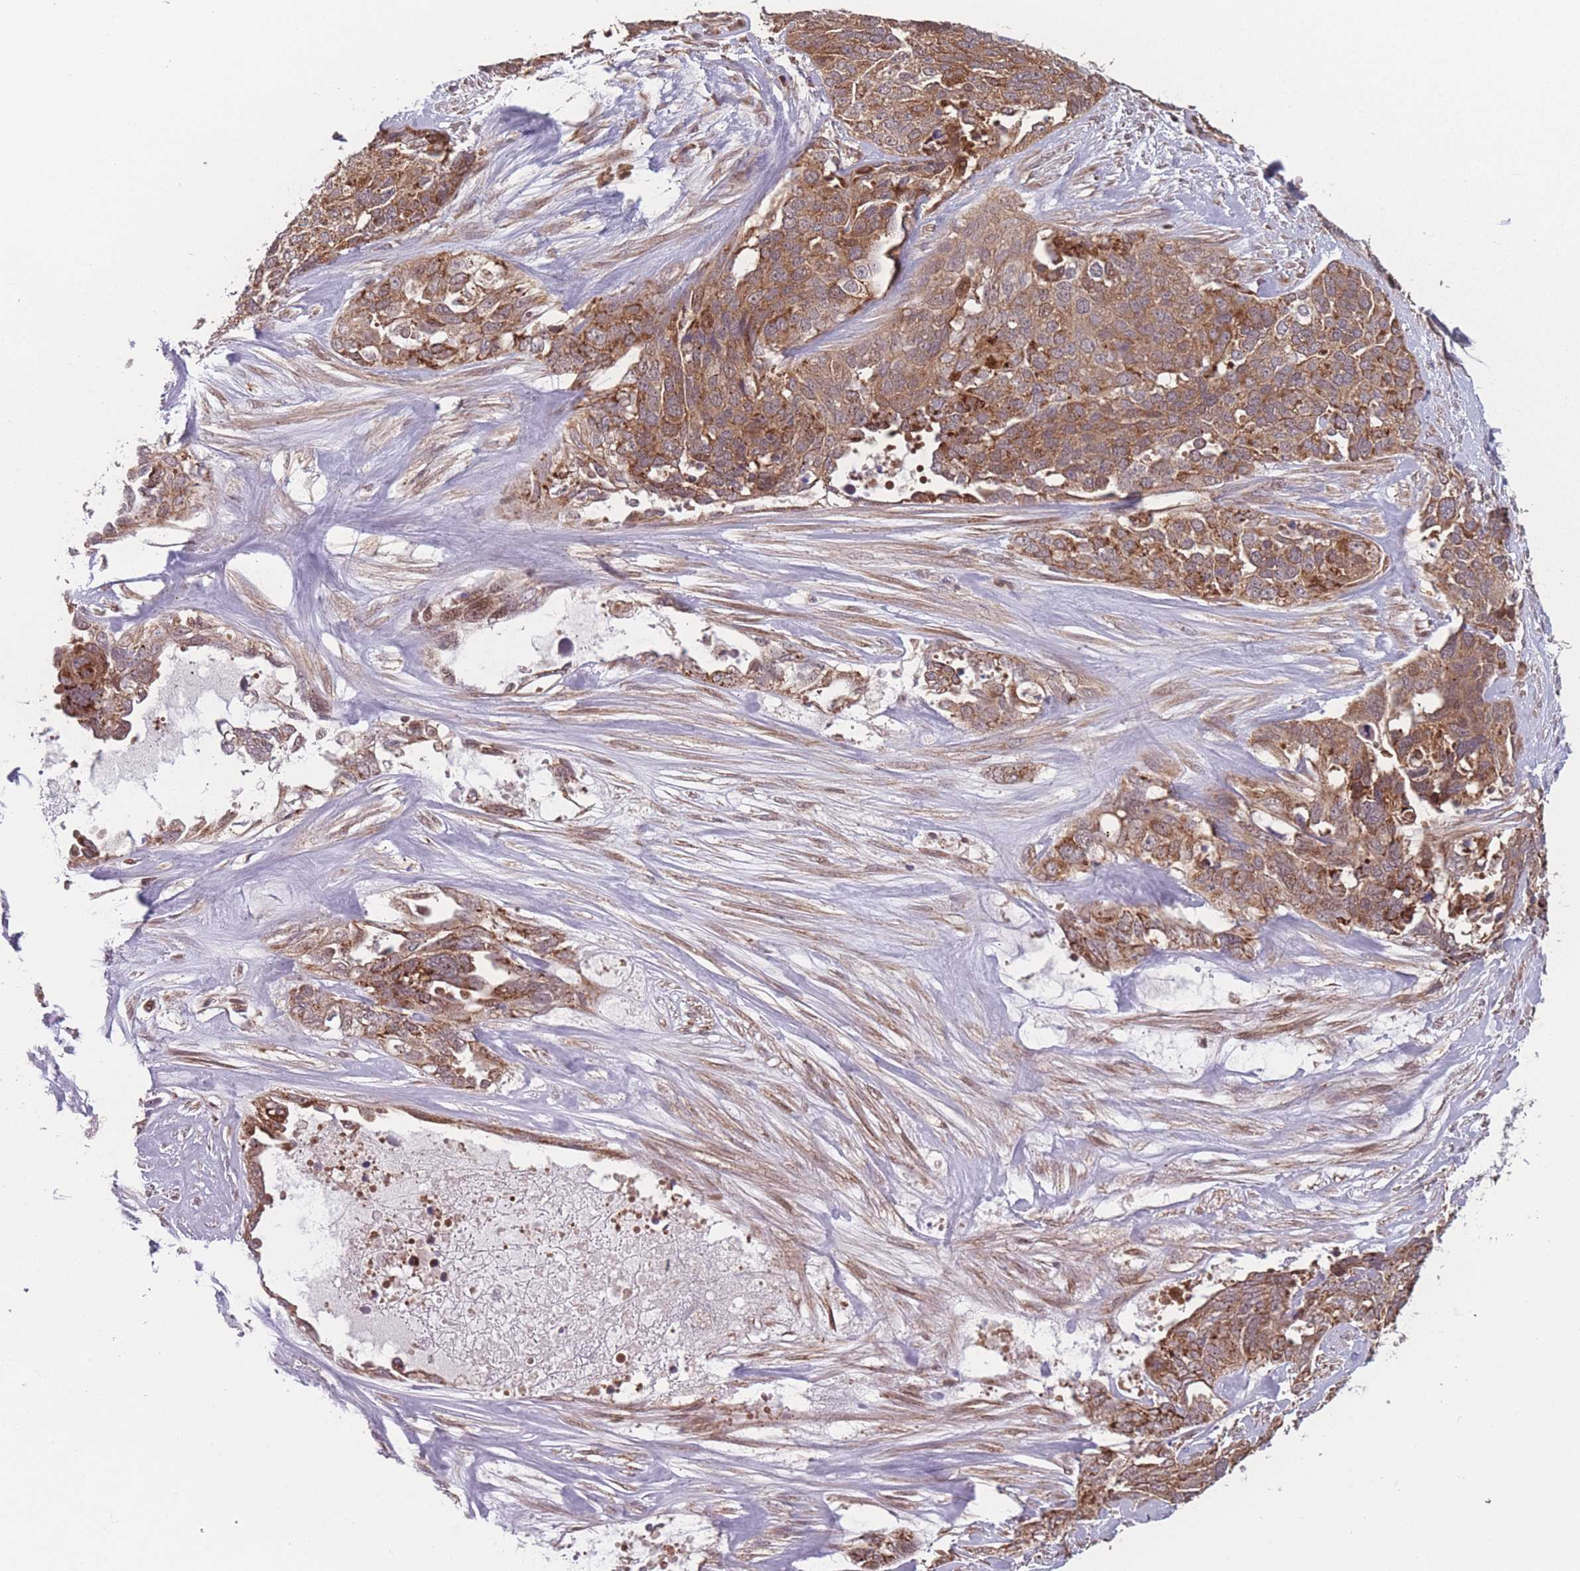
{"staining": {"intensity": "moderate", "quantity": ">75%", "location": "cytoplasmic/membranous"}, "tissue": "ovarian cancer", "cell_type": "Tumor cells", "image_type": "cancer", "snomed": [{"axis": "morphology", "description": "Cystadenocarcinoma, serous, NOS"}, {"axis": "topography", "description": "Ovary"}], "caption": "Tumor cells demonstrate medium levels of moderate cytoplasmic/membranous positivity in approximately >75% of cells in human serous cystadenocarcinoma (ovarian).", "gene": "RPS18", "patient": {"sex": "female", "age": 44}}